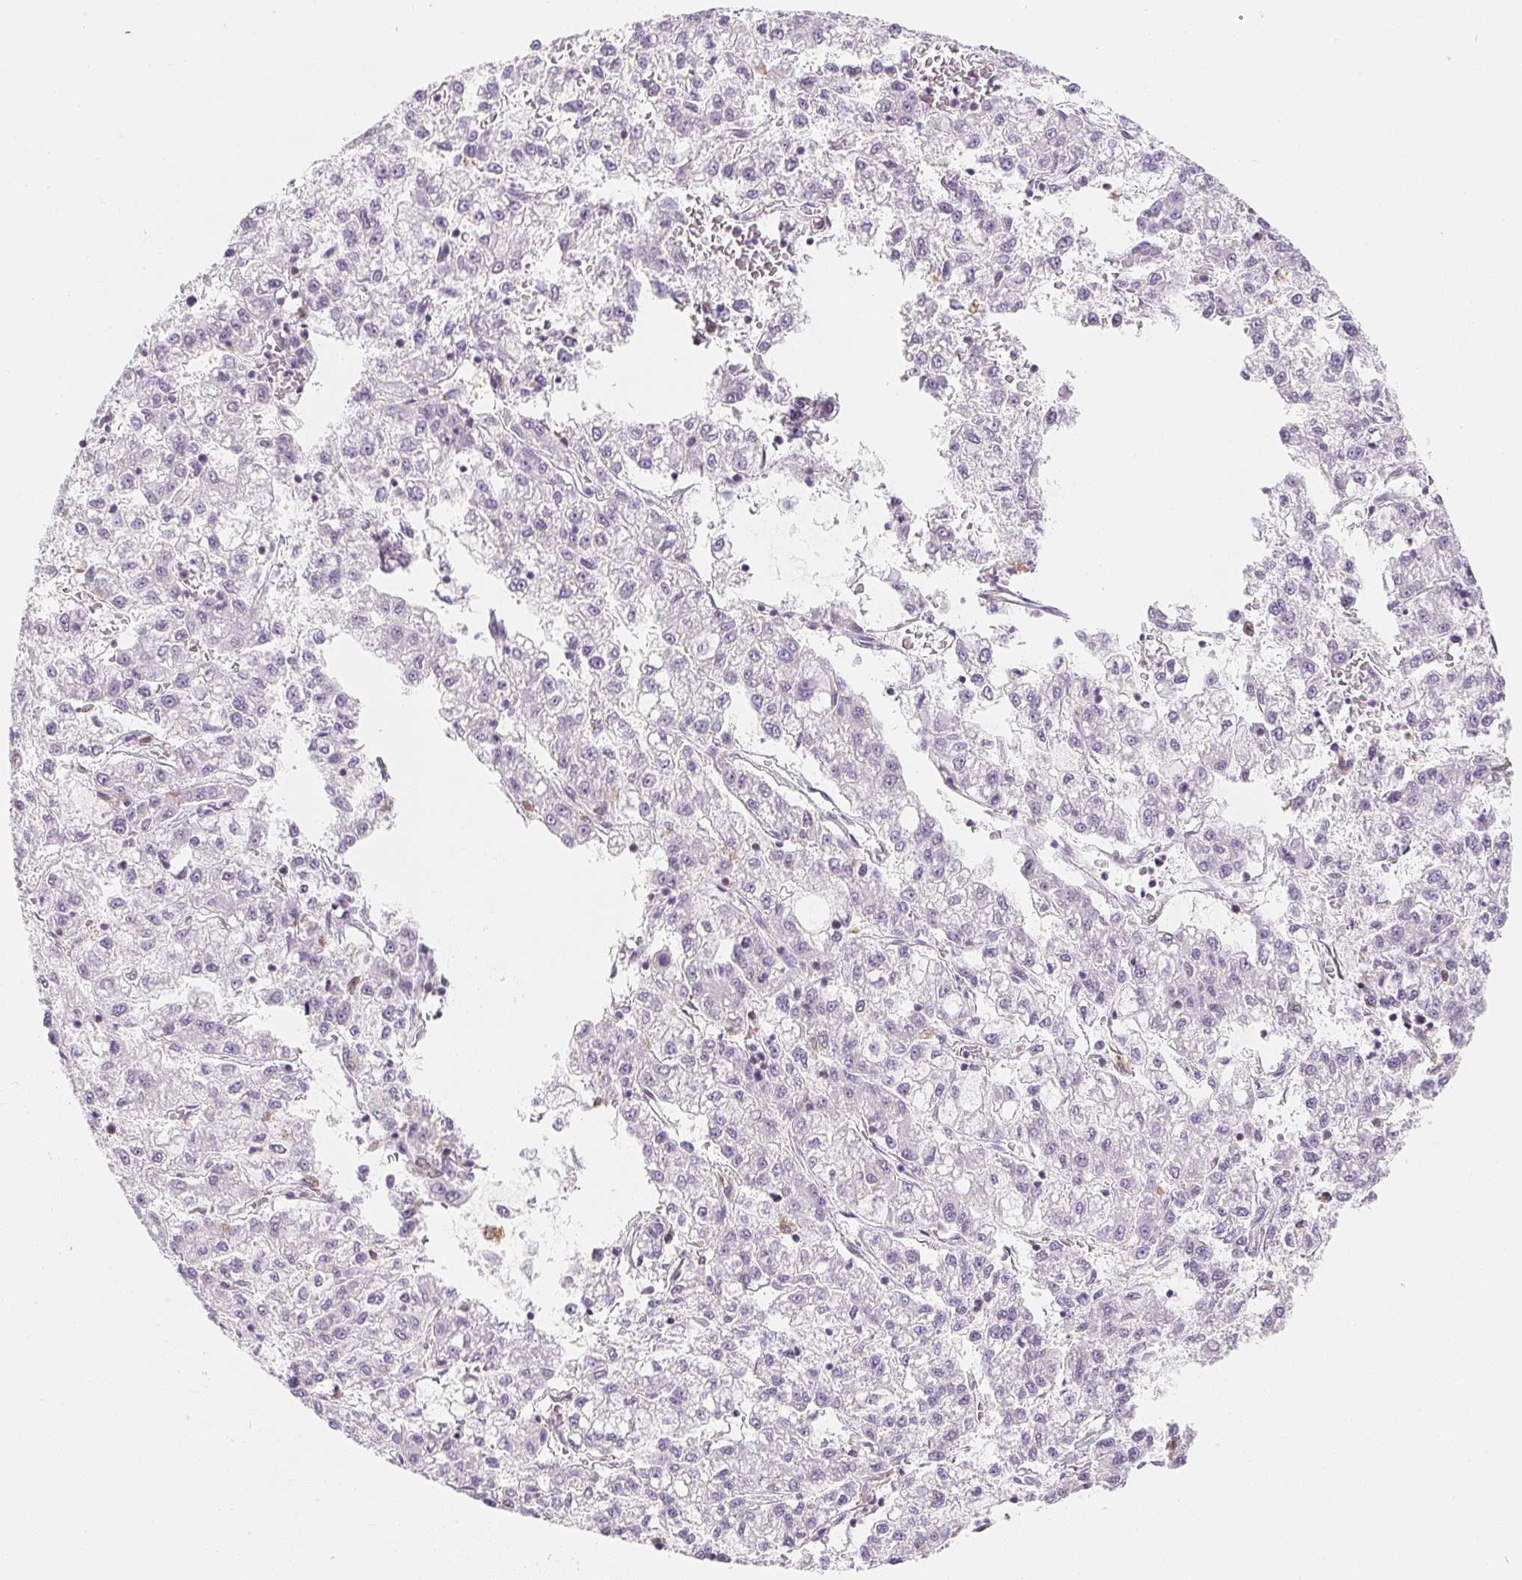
{"staining": {"intensity": "negative", "quantity": "none", "location": "none"}, "tissue": "liver cancer", "cell_type": "Tumor cells", "image_type": "cancer", "snomed": [{"axis": "morphology", "description": "Carcinoma, Hepatocellular, NOS"}, {"axis": "topography", "description": "Liver"}], "caption": "Immunohistochemistry image of human hepatocellular carcinoma (liver) stained for a protein (brown), which reveals no staining in tumor cells.", "gene": "SOAT1", "patient": {"sex": "male", "age": 40}}